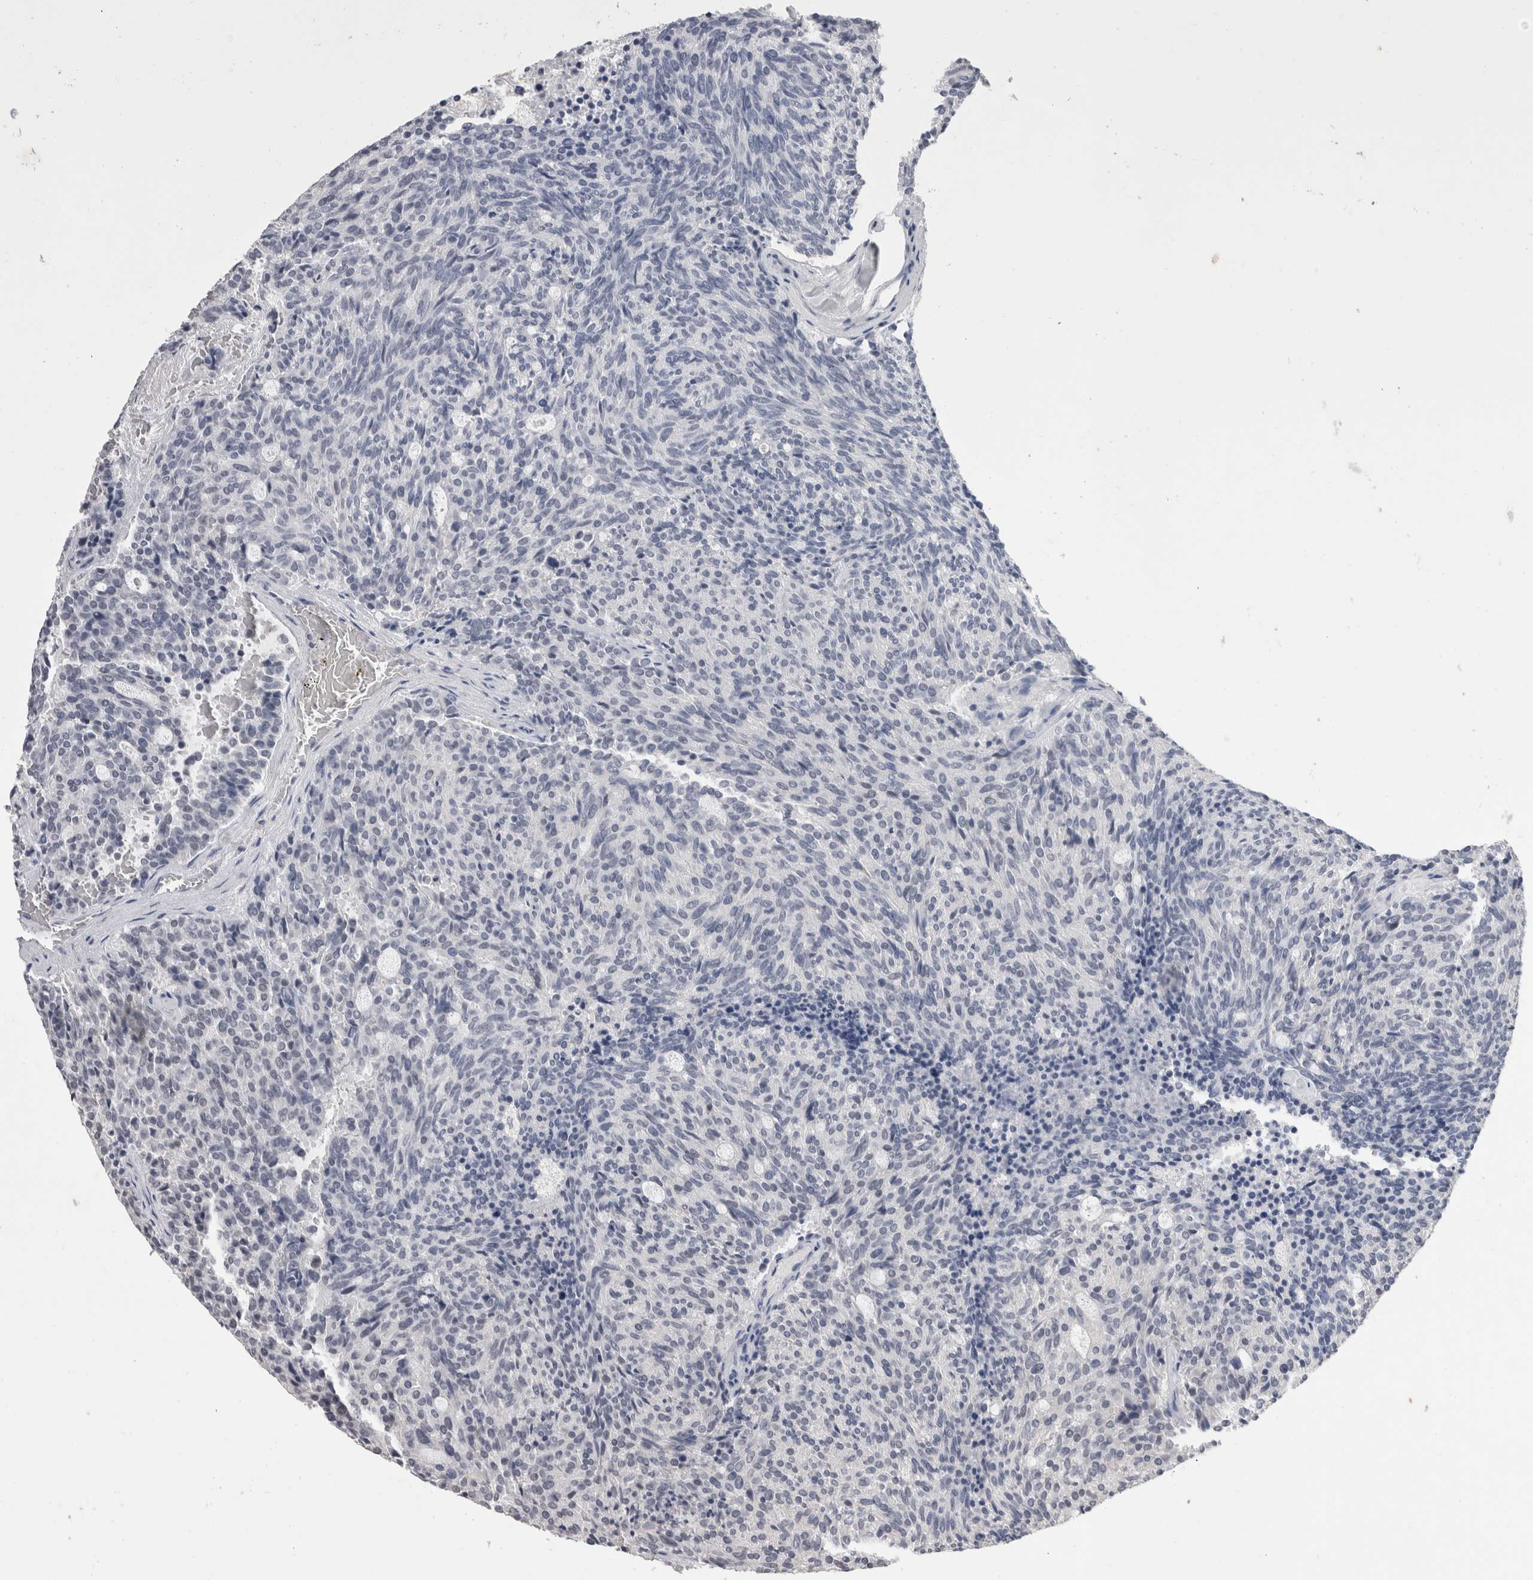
{"staining": {"intensity": "negative", "quantity": "none", "location": "none"}, "tissue": "carcinoid", "cell_type": "Tumor cells", "image_type": "cancer", "snomed": [{"axis": "morphology", "description": "Carcinoid, malignant, NOS"}, {"axis": "topography", "description": "Pancreas"}], "caption": "This is a photomicrograph of immunohistochemistry (IHC) staining of carcinoid, which shows no expression in tumor cells.", "gene": "DDX17", "patient": {"sex": "female", "age": 54}}